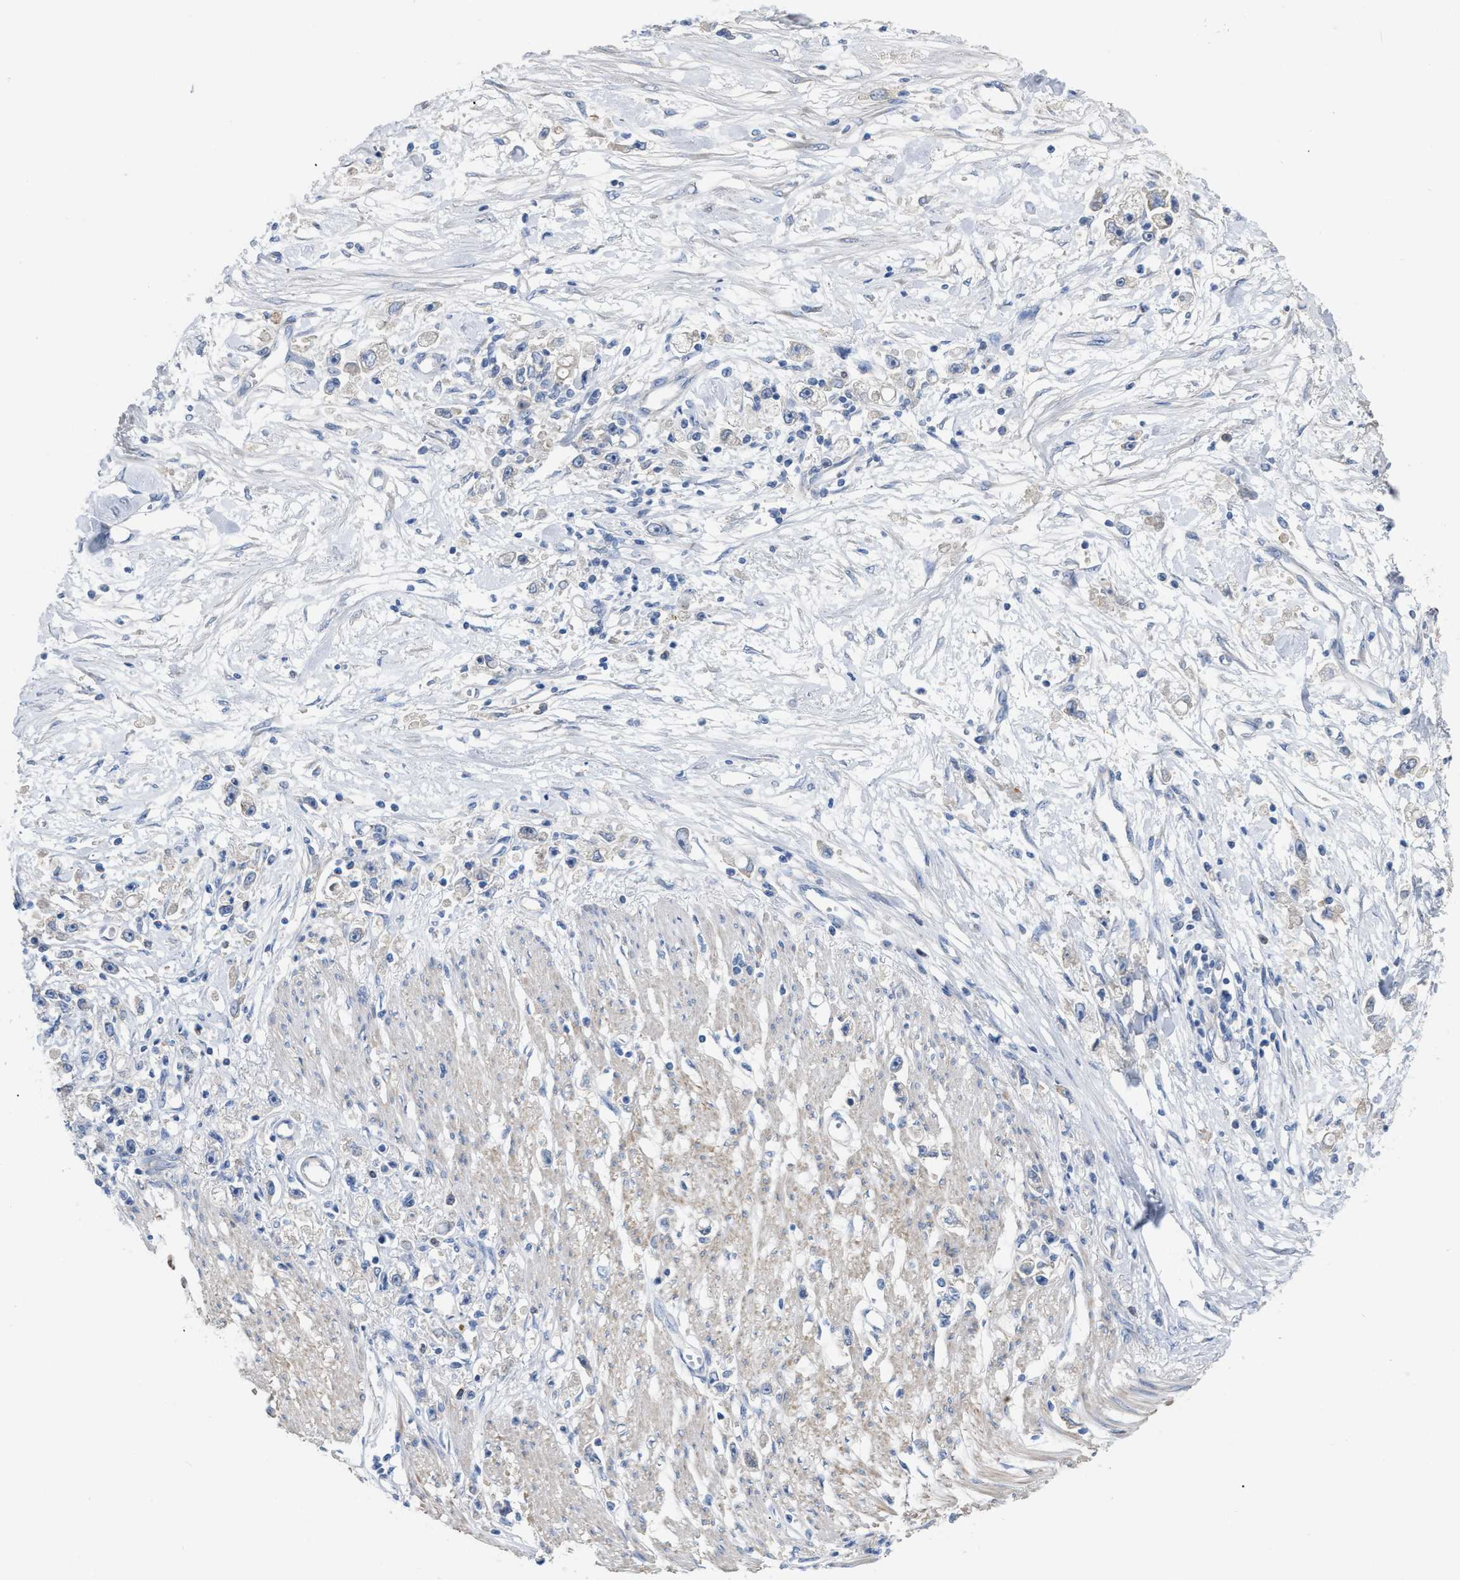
{"staining": {"intensity": "negative", "quantity": "none", "location": "none"}, "tissue": "stomach cancer", "cell_type": "Tumor cells", "image_type": "cancer", "snomed": [{"axis": "morphology", "description": "Adenocarcinoma, NOS"}, {"axis": "topography", "description": "Stomach"}], "caption": "IHC histopathology image of neoplastic tissue: stomach adenocarcinoma stained with DAB (3,3'-diaminobenzidine) demonstrates no significant protein expression in tumor cells.", "gene": "DHX58", "patient": {"sex": "female", "age": 59}}